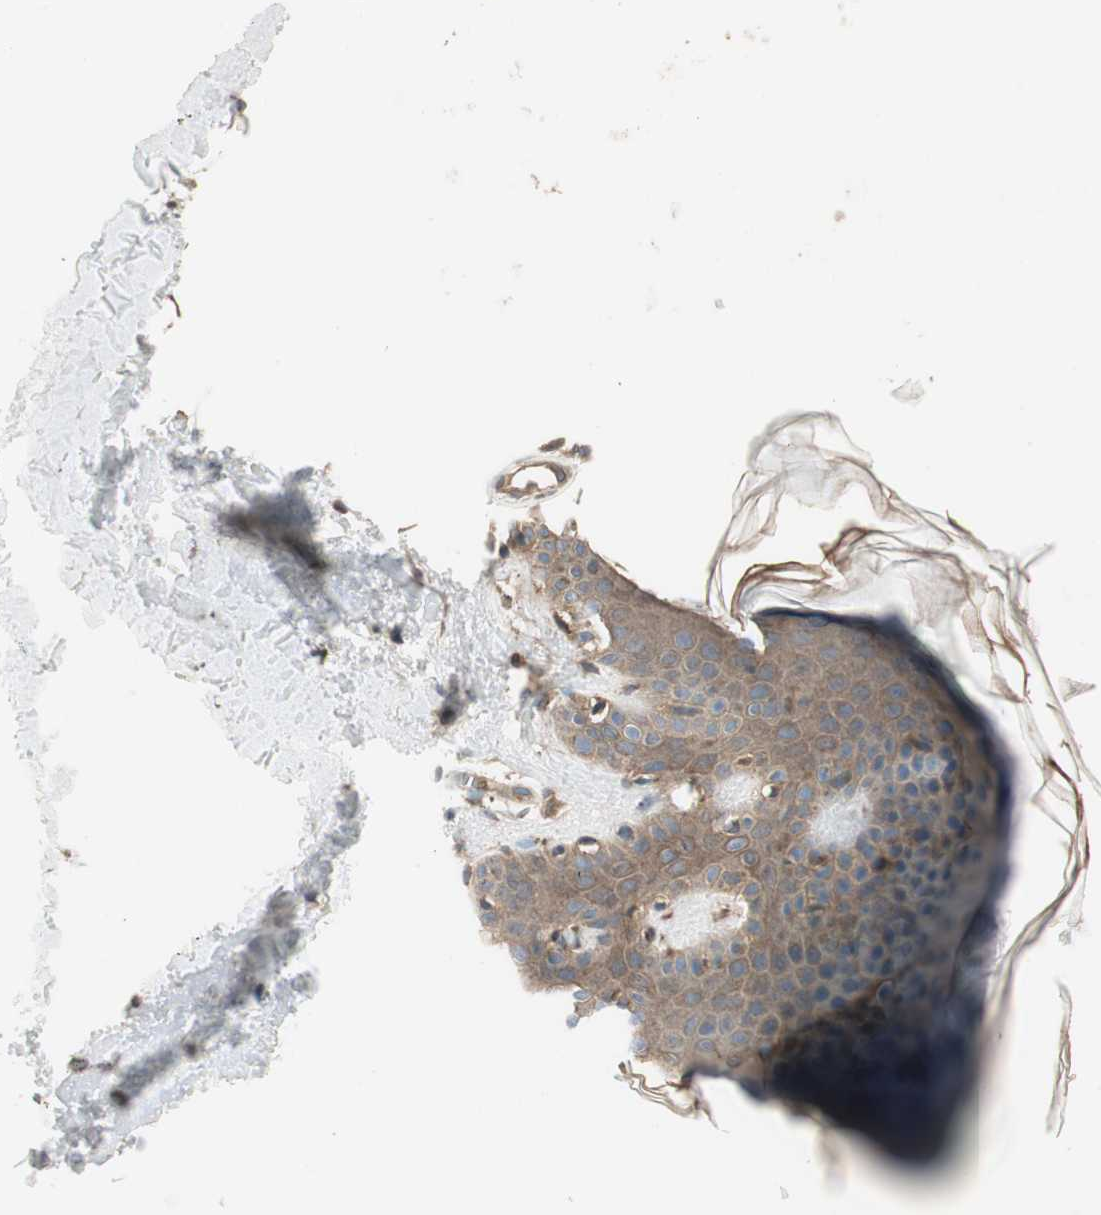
{"staining": {"intensity": "moderate", "quantity": ">75%", "location": "cytoplasmic/membranous"}, "tissue": "skin", "cell_type": "Fibroblasts", "image_type": "normal", "snomed": [{"axis": "morphology", "description": "Normal tissue, NOS"}, {"axis": "topography", "description": "Skin"}], "caption": "IHC (DAB (3,3'-diaminobenzidine)) staining of benign skin displays moderate cytoplasmic/membranous protein staining in approximately >75% of fibroblasts.", "gene": "PRKG1", "patient": {"sex": "male", "age": 67}}